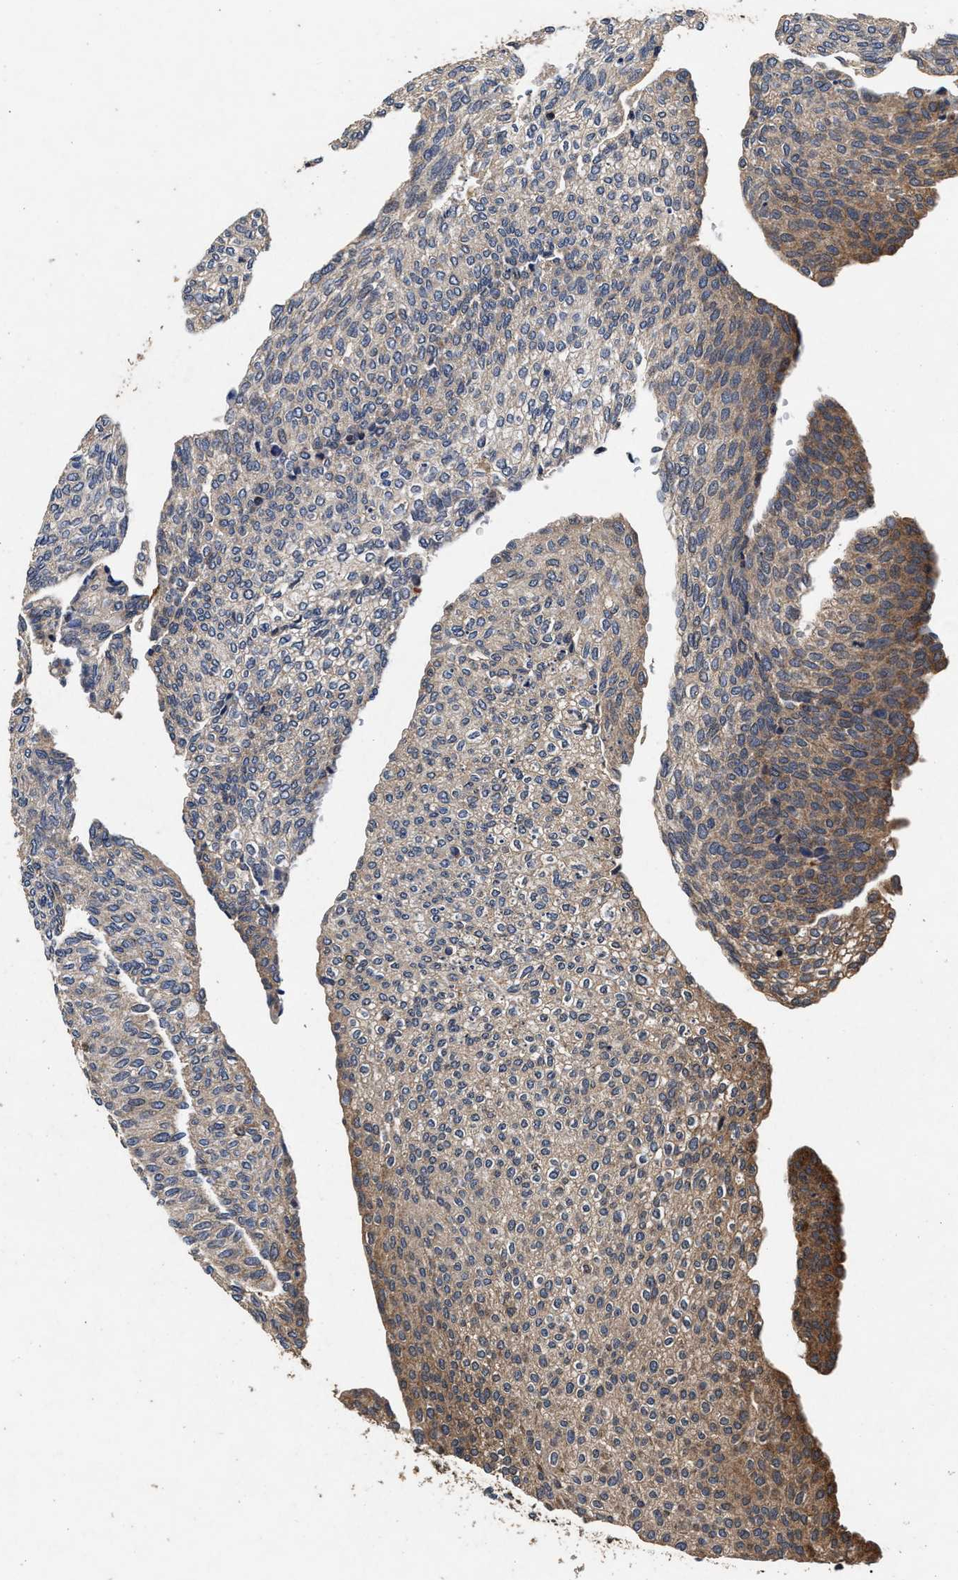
{"staining": {"intensity": "moderate", "quantity": "25%-75%", "location": "cytoplasmic/membranous"}, "tissue": "urothelial cancer", "cell_type": "Tumor cells", "image_type": "cancer", "snomed": [{"axis": "morphology", "description": "Urothelial carcinoma, Low grade"}, {"axis": "topography", "description": "Urinary bladder"}], "caption": "Moderate cytoplasmic/membranous protein expression is appreciated in about 25%-75% of tumor cells in low-grade urothelial carcinoma.", "gene": "NFKB2", "patient": {"sex": "female", "age": 79}}